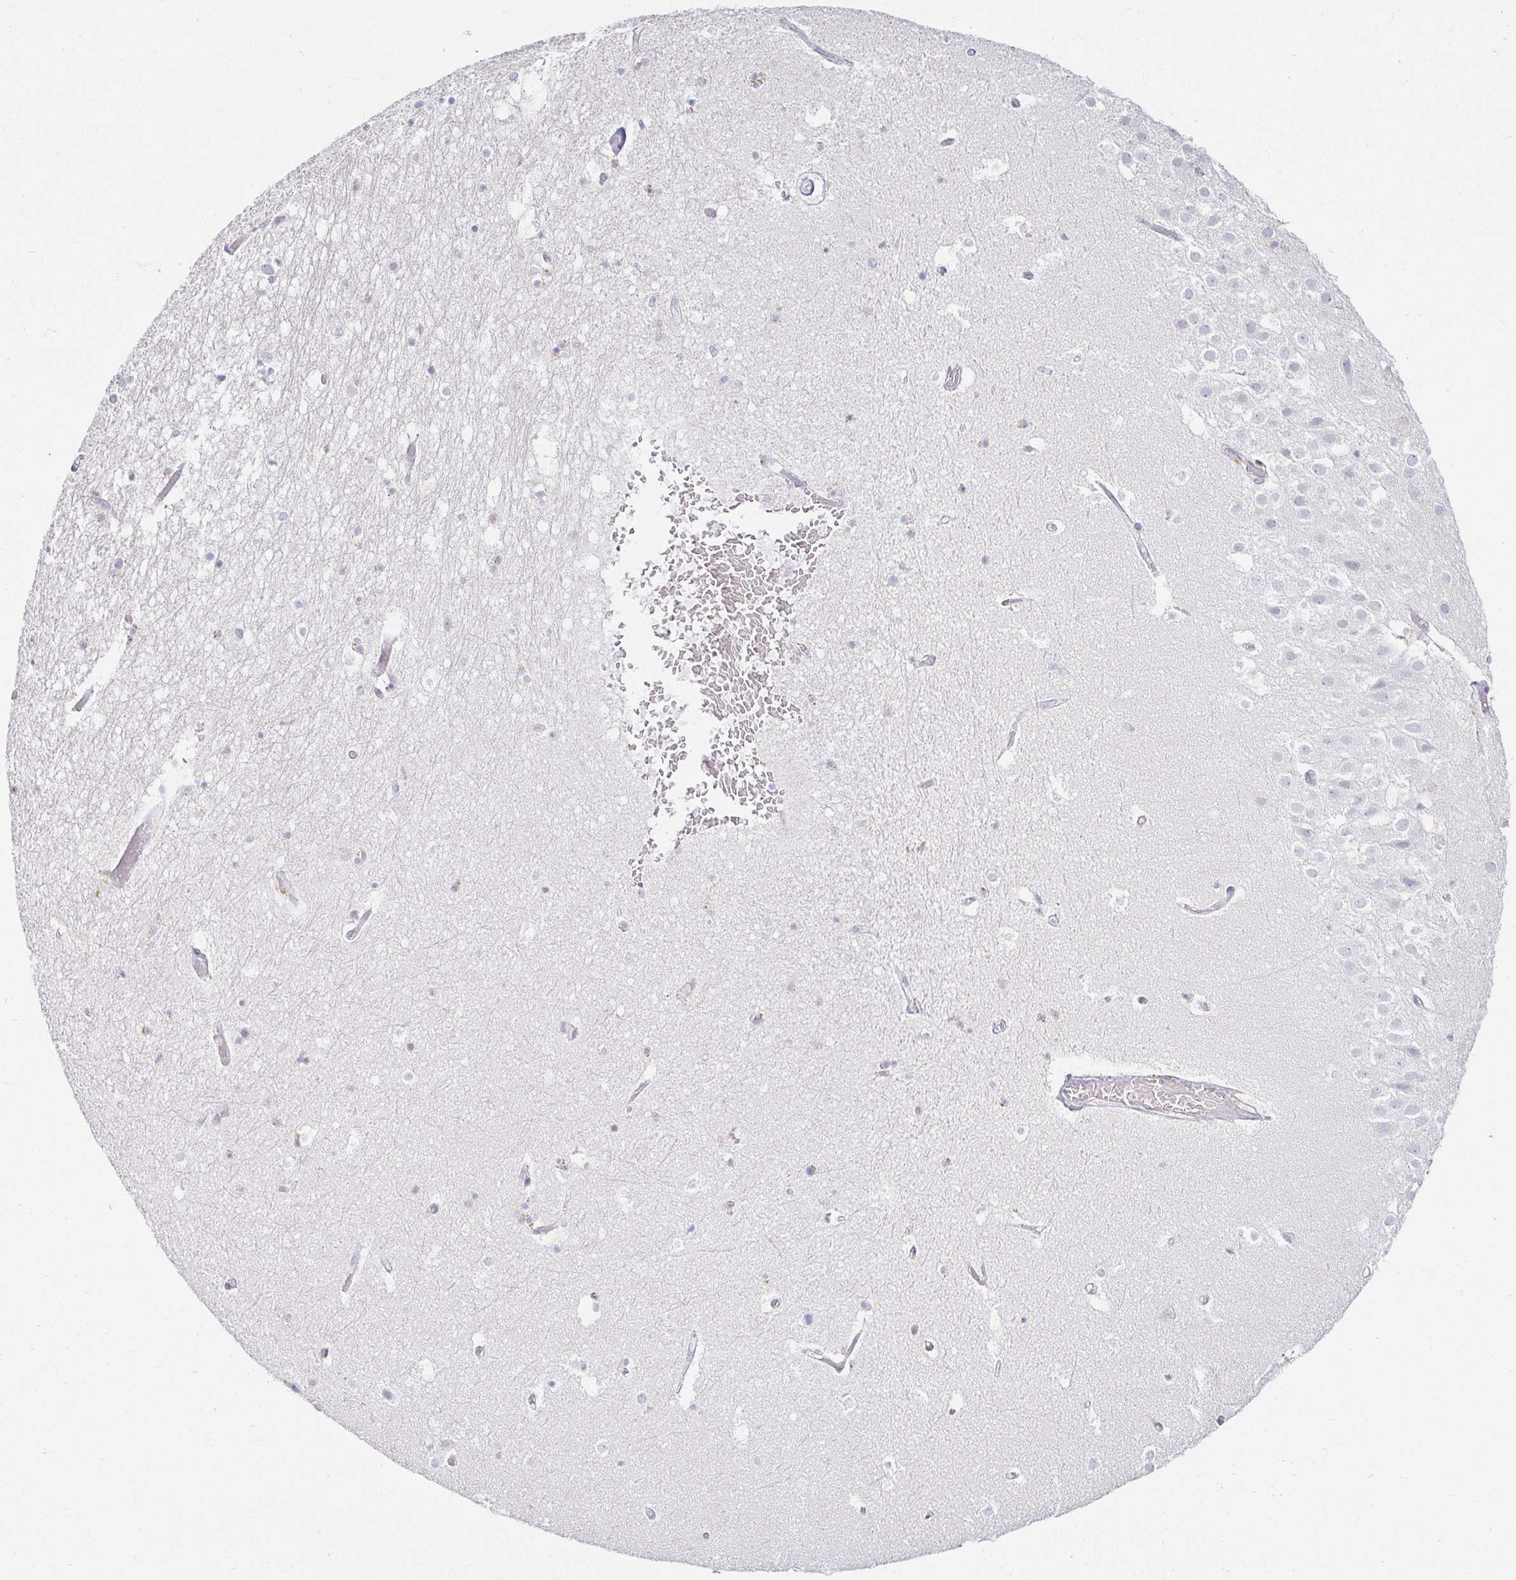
{"staining": {"intensity": "negative", "quantity": "none", "location": "none"}, "tissue": "hippocampus", "cell_type": "Glial cells", "image_type": "normal", "snomed": [{"axis": "morphology", "description": "Normal tissue, NOS"}, {"axis": "topography", "description": "Hippocampus"}], "caption": "Immunohistochemical staining of unremarkable hippocampus demonstrates no significant positivity in glial cells. (DAB immunohistochemistry (IHC) visualized using brightfield microscopy, high magnification).", "gene": "ACAN", "patient": {"sex": "female", "age": 52}}